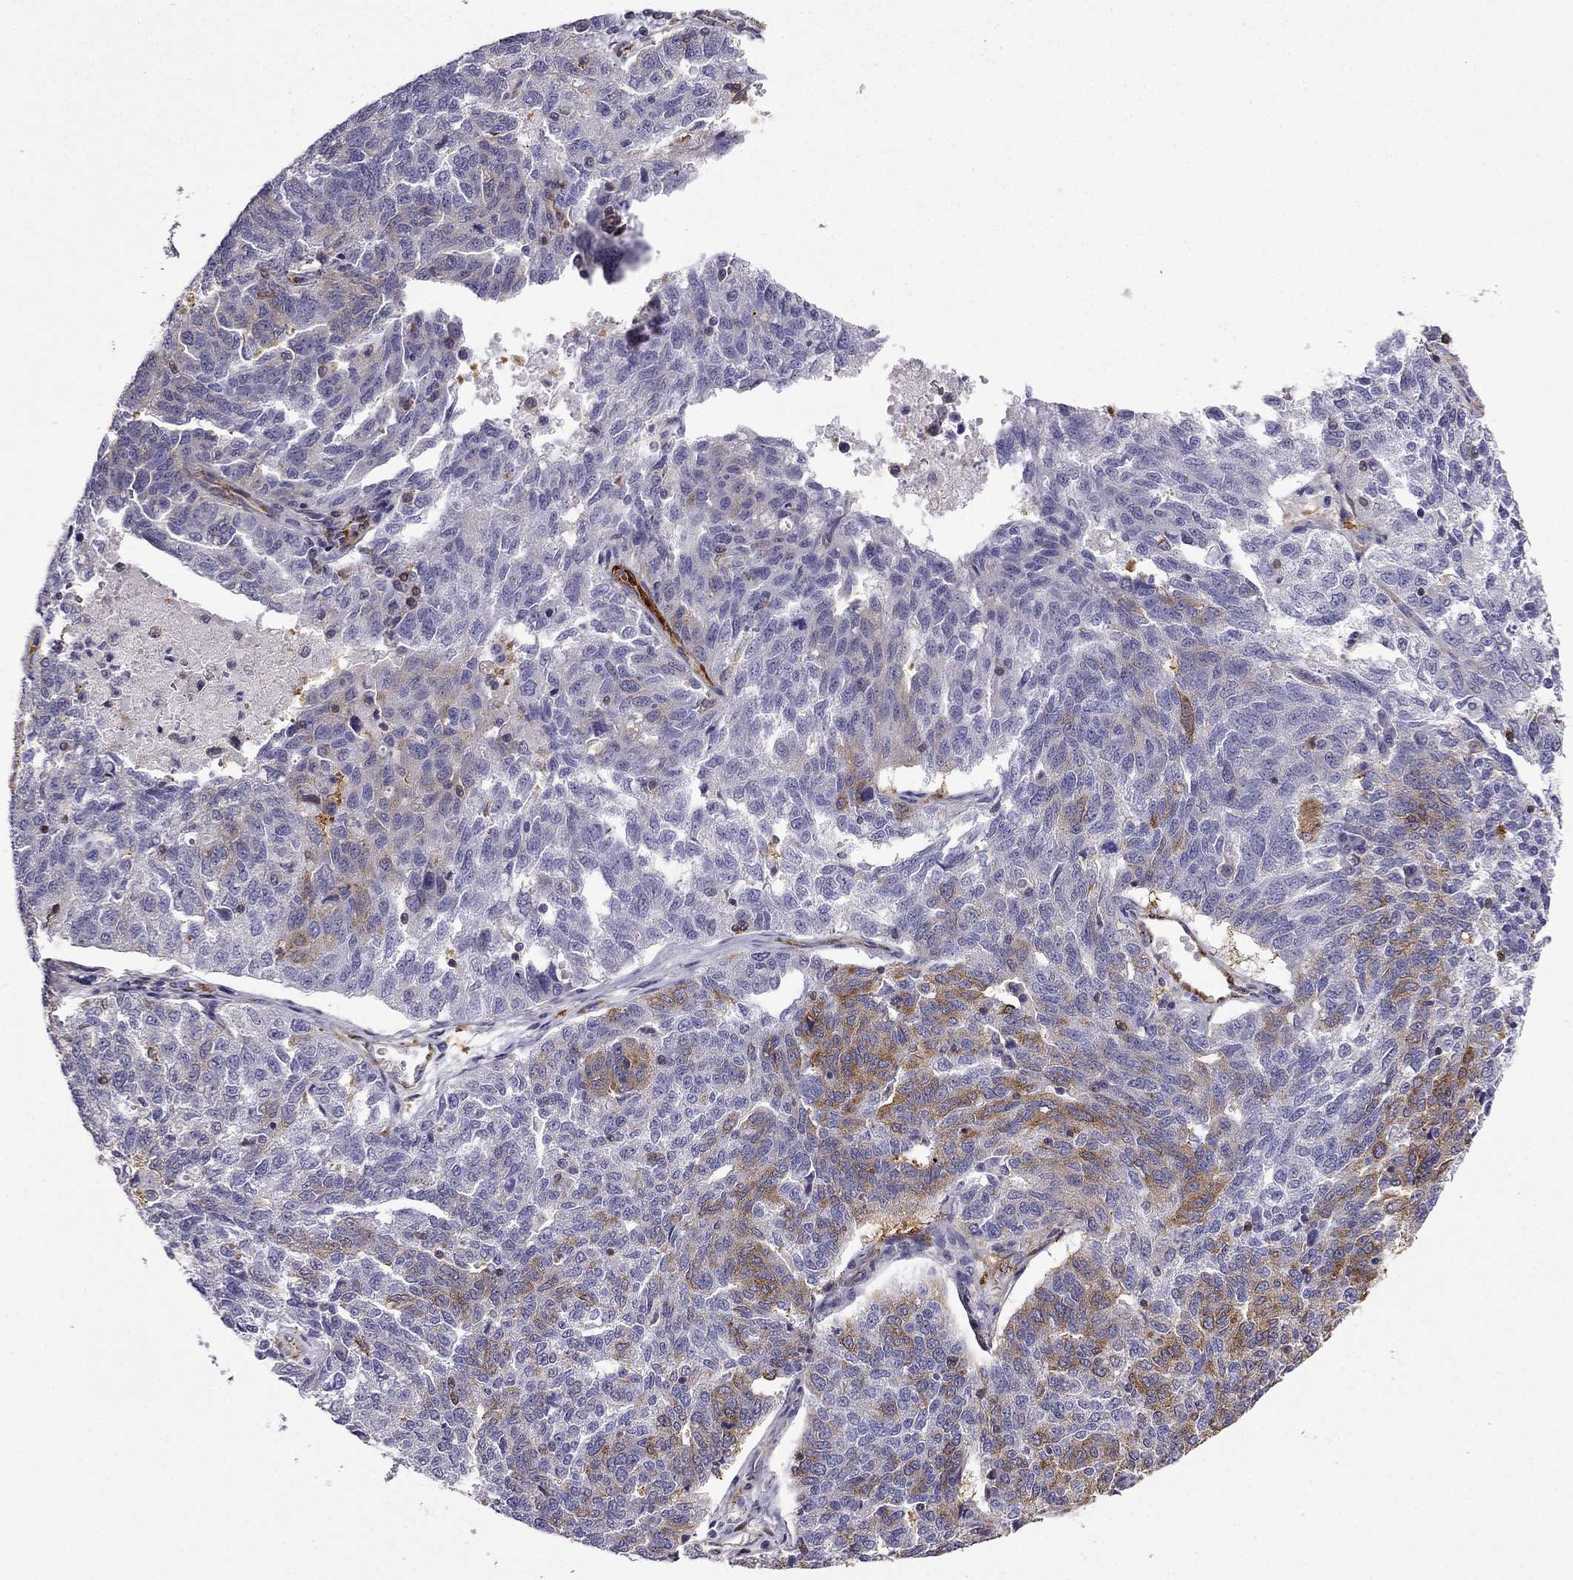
{"staining": {"intensity": "moderate", "quantity": "<25%", "location": "cytoplasmic/membranous"}, "tissue": "ovarian cancer", "cell_type": "Tumor cells", "image_type": "cancer", "snomed": [{"axis": "morphology", "description": "Cystadenocarcinoma, serous, NOS"}, {"axis": "topography", "description": "Ovary"}], "caption": "Immunohistochemistry (IHC) image of neoplastic tissue: serous cystadenocarcinoma (ovarian) stained using IHC demonstrates low levels of moderate protein expression localized specifically in the cytoplasmic/membranous of tumor cells, appearing as a cytoplasmic/membranous brown color.", "gene": "MAP4", "patient": {"sex": "female", "age": 71}}